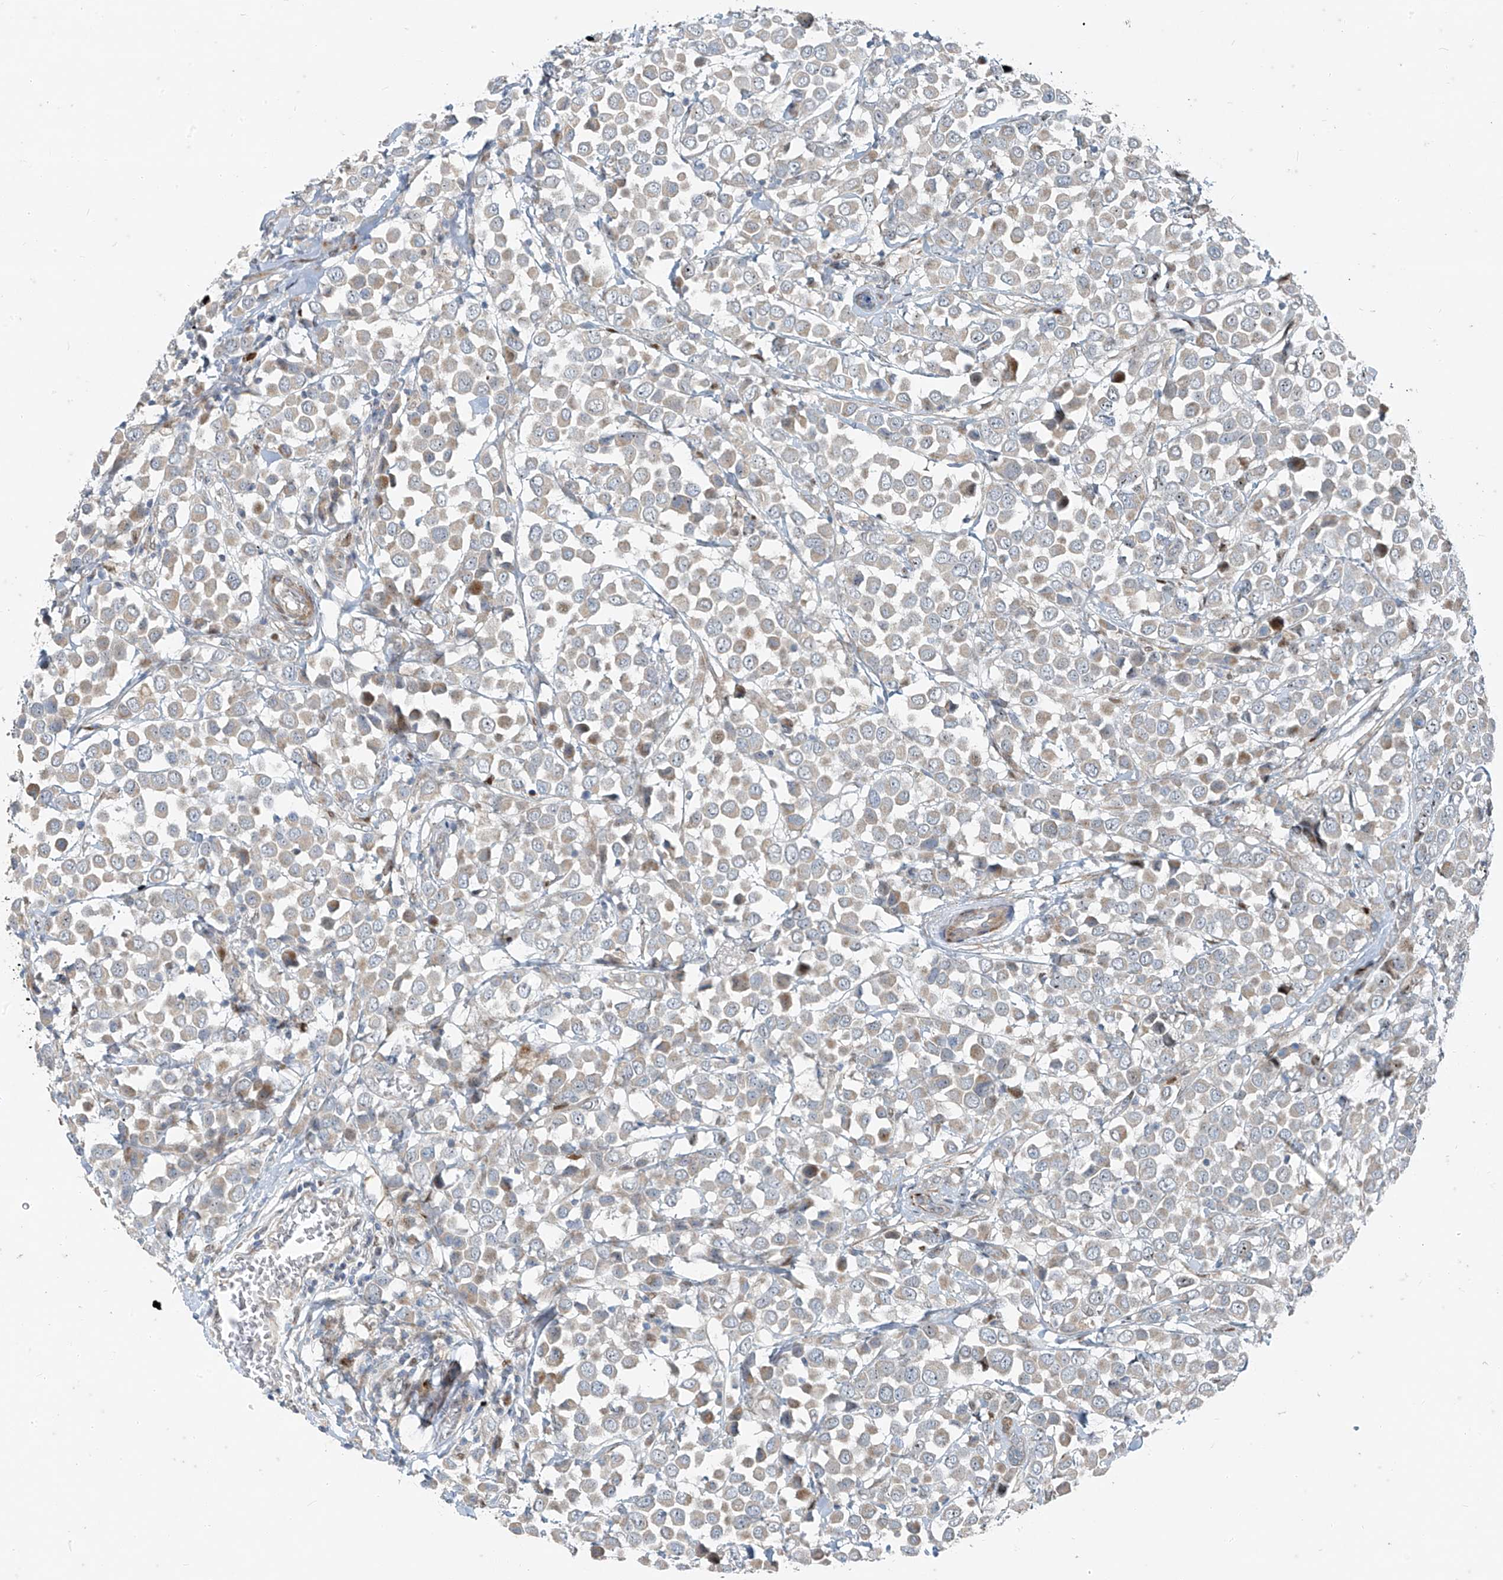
{"staining": {"intensity": "weak", "quantity": "25%-75%", "location": "cytoplasmic/membranous"}, "tissue": "breast cancer", "cell_type": "Tumor cells", "image_type": "cancer", "snomed": [{"axis": "morphology", "description": "Duct carcinoma"}, {"axis": "topography", "description": "Breast"}], "caption": "Breast cancer was stained to show a protein in brown. There is low levels of weak cytoplasmic/membranous positivity in approximately 25%-75% of tumor cells.", "gene": "PPCS", "patient": {"sex": "female", "age": 61}}